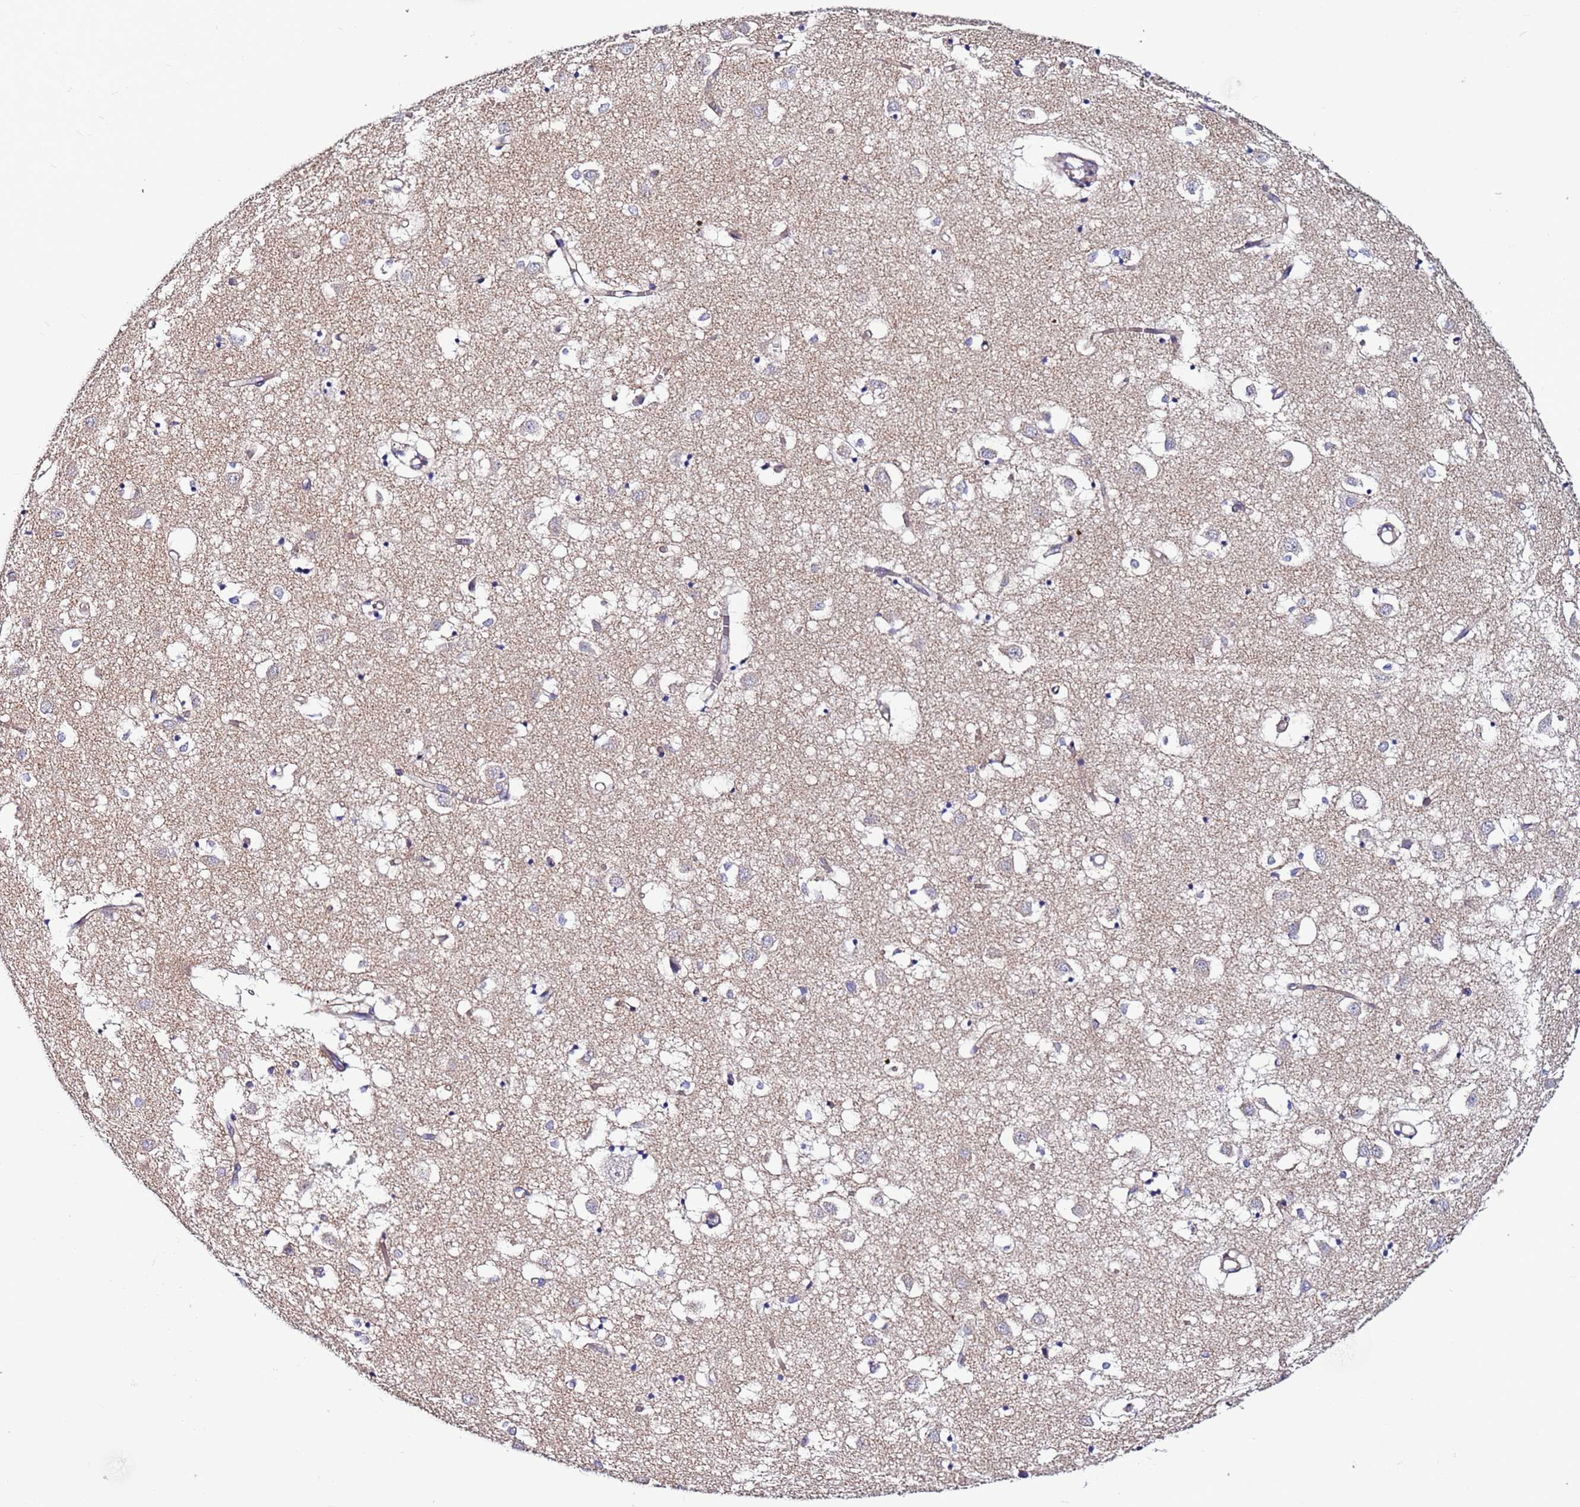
{"staining": {"intensity": "negative", "quantity": "none", "location": "none"}, "tissue": "caudate", "cell_type": "Glial cells", "image_type": "normal", "snomed": [{"axis": "morphology", "description": "Normal tissue, NOS"}, {"axis": "topography", "description": "Lateral ventricle wall"}], "caption": "DAB (3,3'-diaminobenzidine) immunohistochemical staining of normal human caudate shows no significant positivity in glial cells.", "gene": "EFCAB8", "patient": {"sex": "male", "age": 70}}